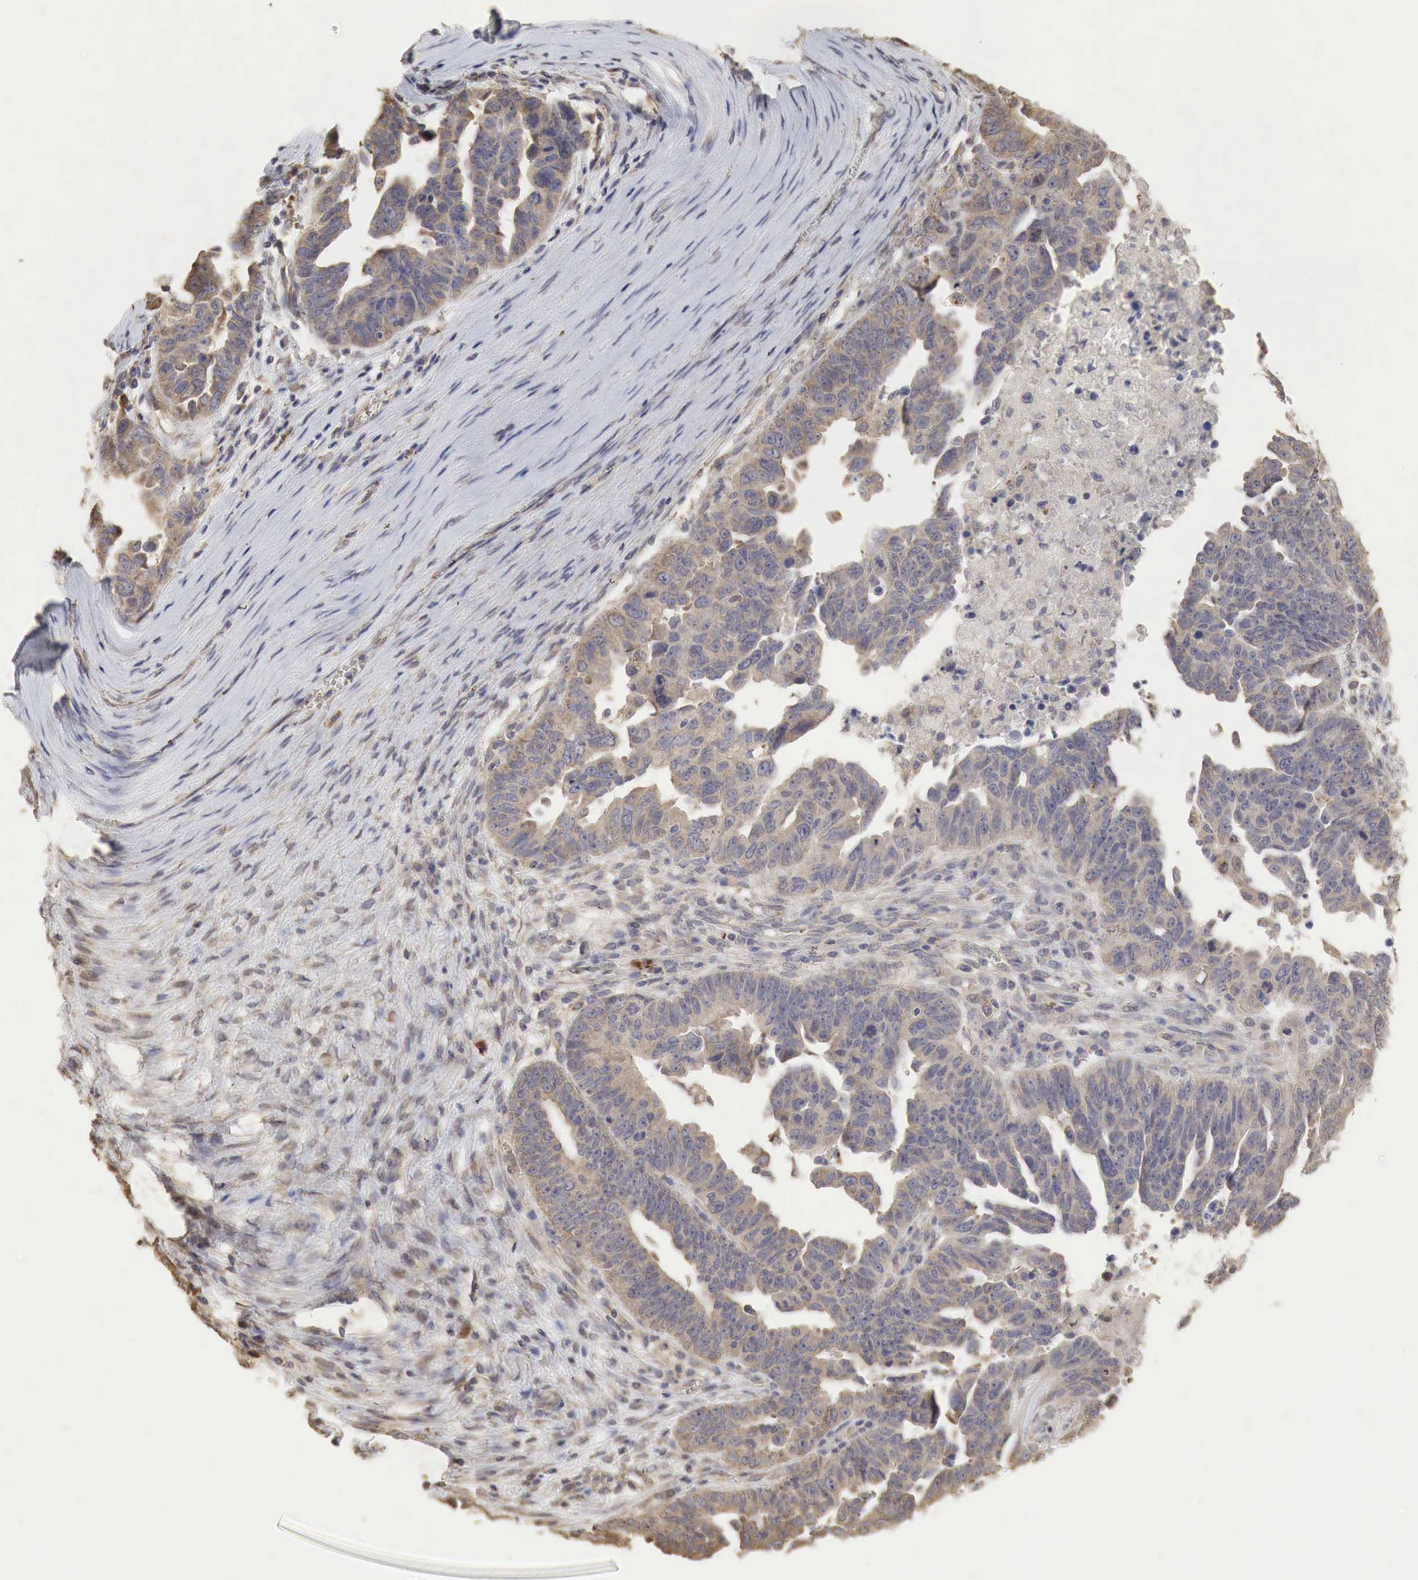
{"staining": {"intensity": "weak", "quantity": ">75%", "location": "cytoplasmic/membranous"}, "tissue": "ovarian cancer", "cell_type": "Tumor cells", "image_type": "cancer", "snomed": [{"axis": "morphology", "description": "Carcinoma, endometroid"}, {"axis": "morphology", "description": "Cystadenocarcinoma, serous, NOS"}, {"axis": "topography", "description": "Ovary"}], "caption": "Immunohistochemical staining of ovarian serous cystadenocarcinoma reveals low levels of weak cytoplasmic/membranous protein expression in approximately >75% of tumor cells.", "gene": "PABPC5", "patient": {"sex": "female", "age": 45}}